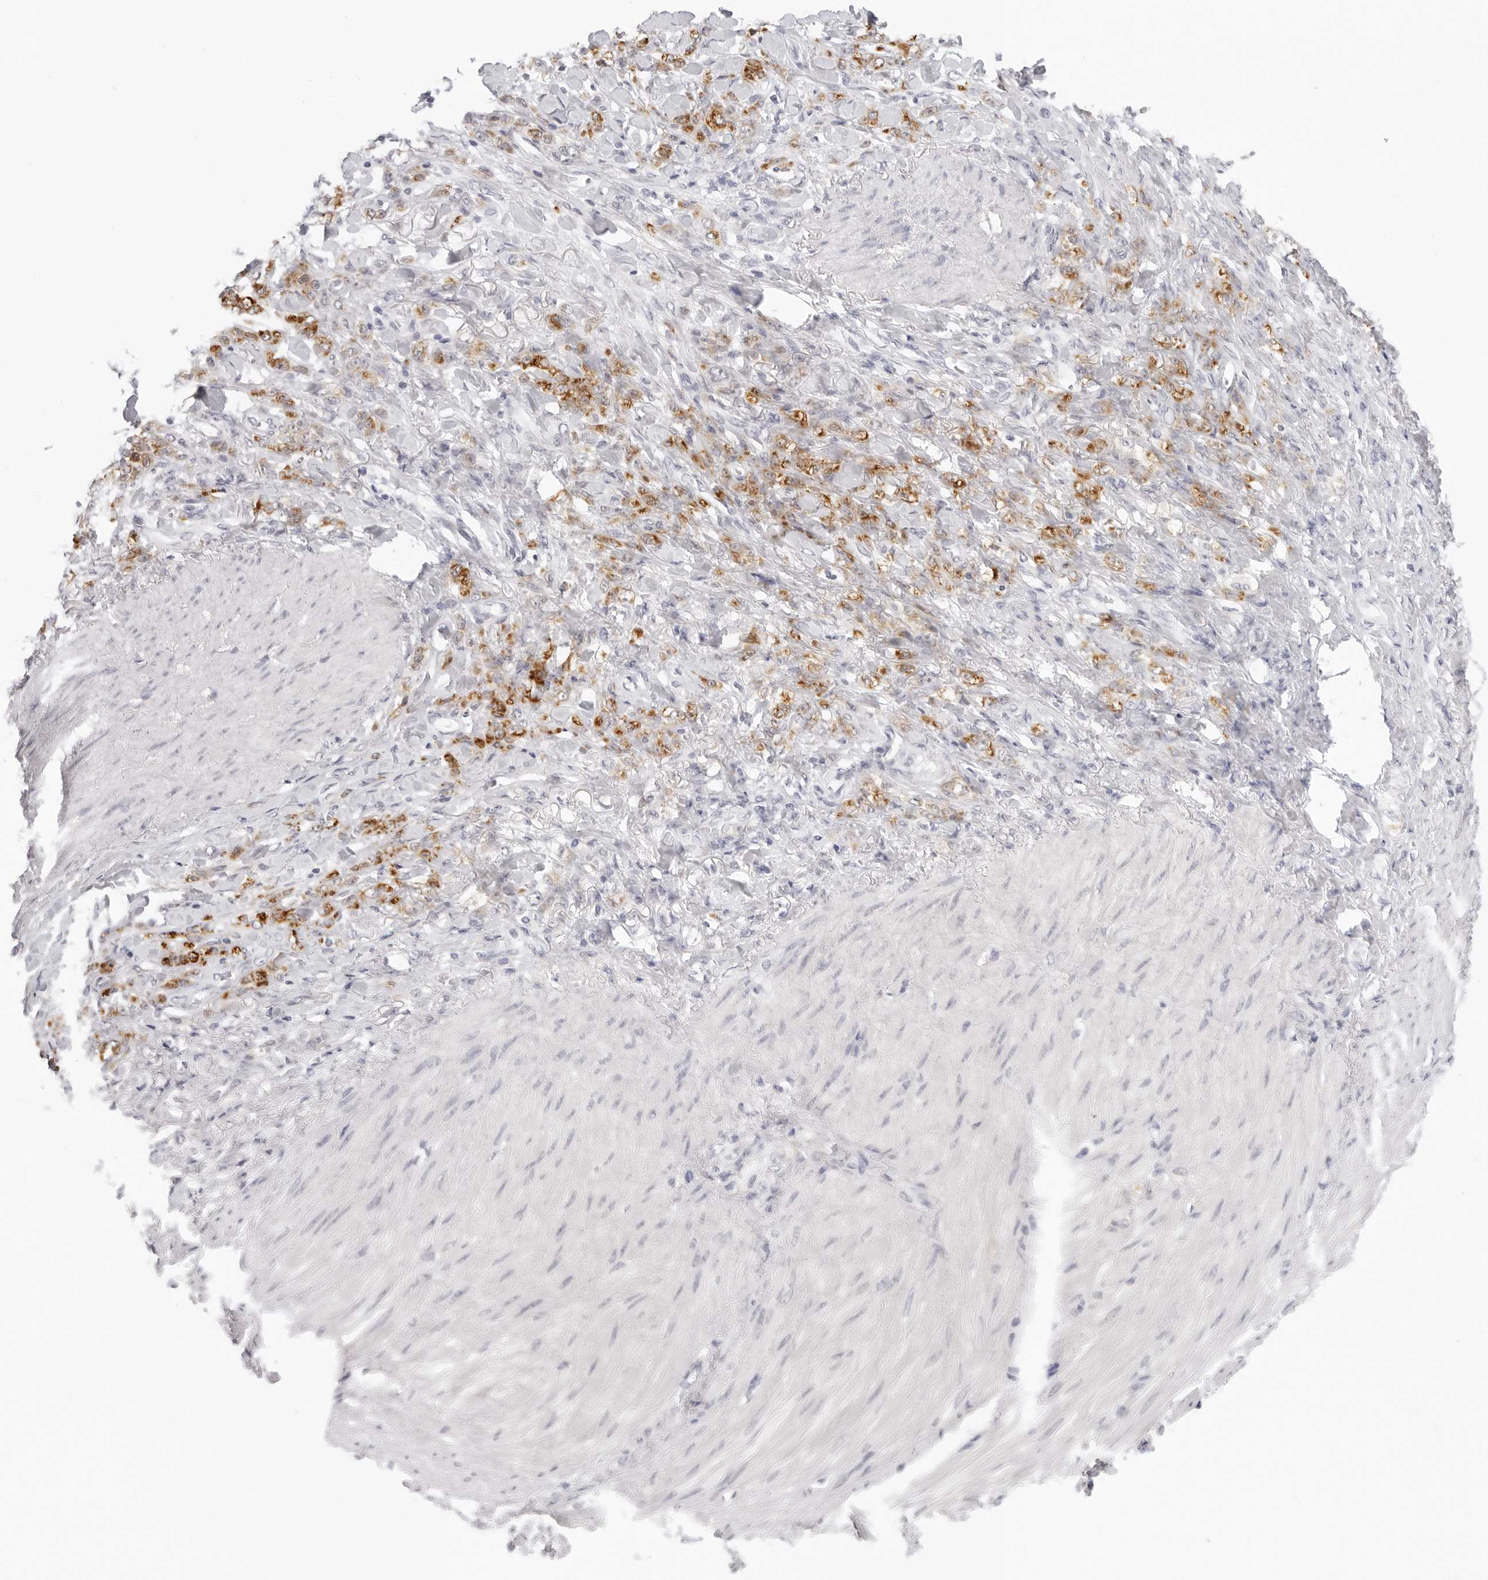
{"staining": {"intensity": "moderate", "quantity": ">75%", "location": "cytoplasmic/membranous"}, "tissue": "stomach cancer", "cell_type": "Tumor cells", "image_type": "cancer", "snomed": [{"axis": "morphology", "description": "Normal tissue, NOS"}, {"axis": "morphology", "description": "Adenocarcinoma, NOS"}, {"axis": "topography", "description": "Stomach"}], "caption": "Immunohistochemistry (DAB) staining of stomach adenocarcinoma reveals moderate cytoplasmic/membranous protein positivity in about >75% of tumor cells.", "gene": "EDN2", "patient": {"sex": "male", "age": 82}}